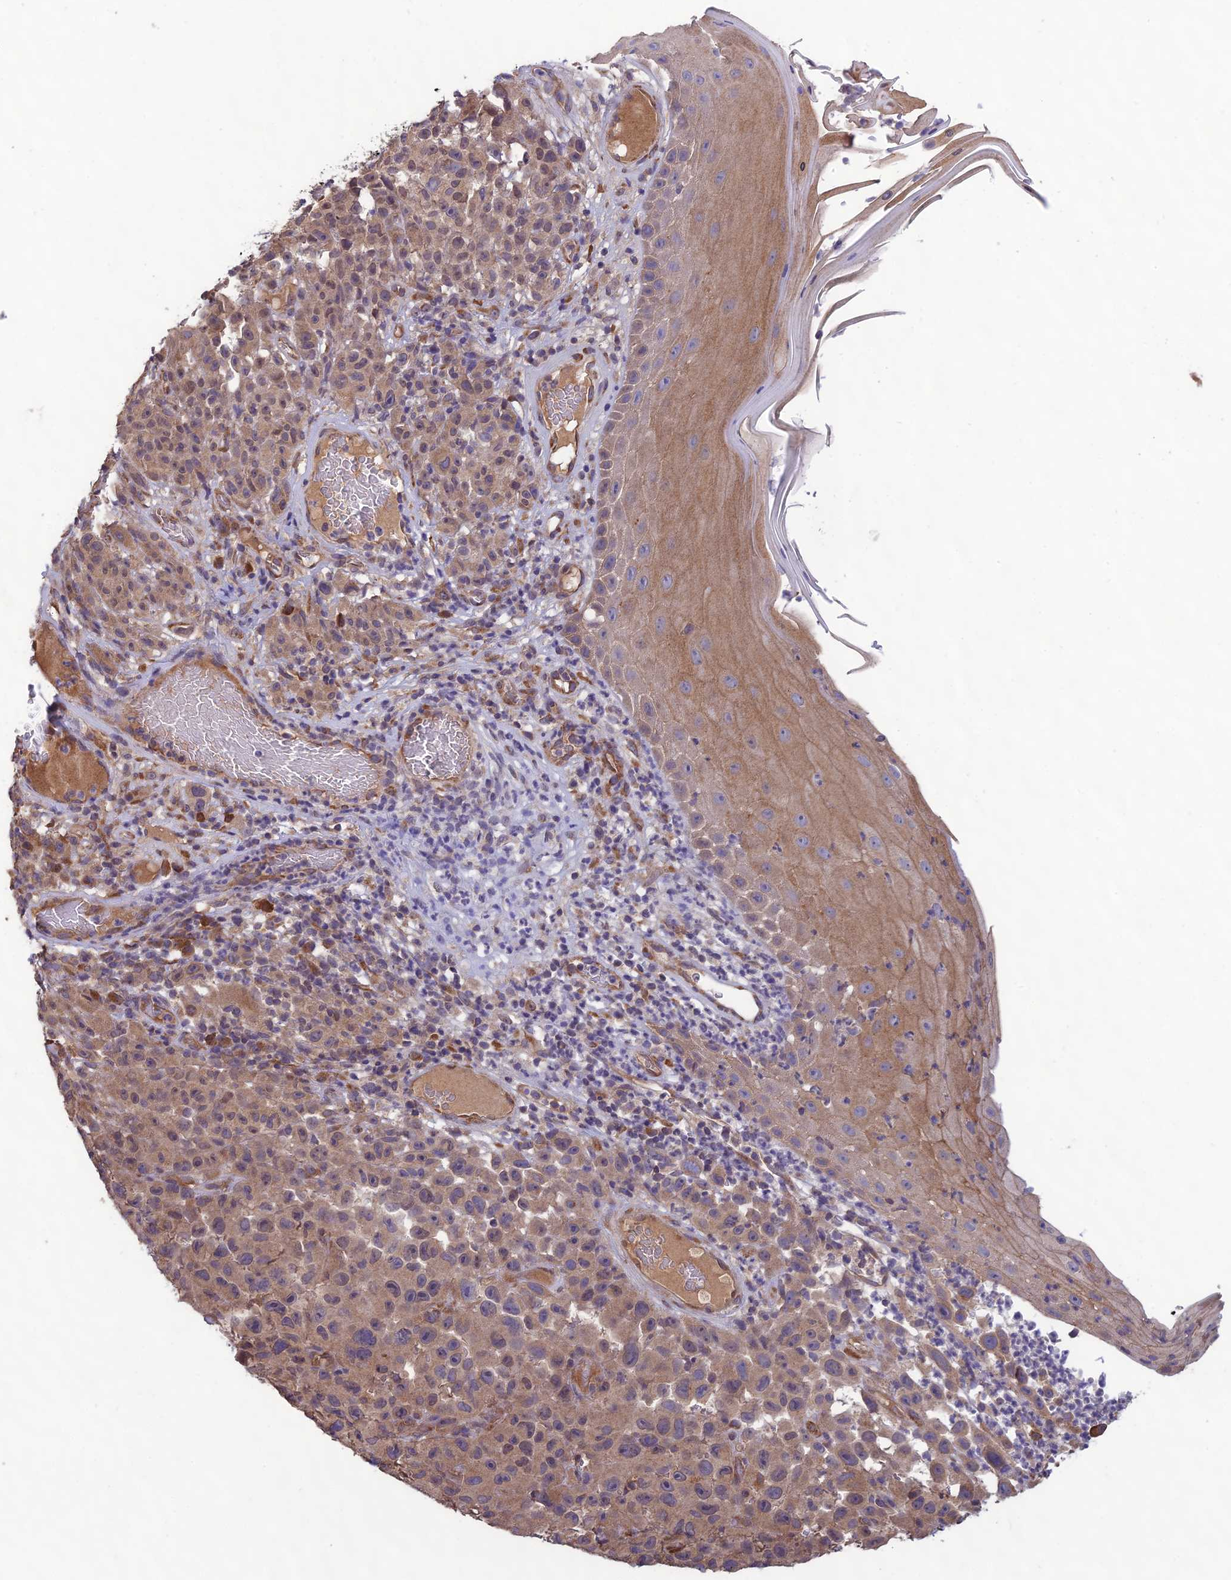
{"staining": {"intensity": "moderate", "quantity": ">75%", "location": "cytoplasmic/membranous"}, "tissue": "melanoma", "cell_type": "Tumor cells", "image_type": "cancer", "snomed": [{"axis": "morphology", "description": "Malignant melanoma, NOS"}, {"axis": "topography", "description": "Skin"}], "caption": "IHC (DAB (3,3'-diaminobenzidine)) staining of melanoma shows moderate cytoplasmic/membranous protein positivity in approximately >75% of tumor cells.", "gene": "MRNIP", "patient": {"sex": "female", "age": 82}}